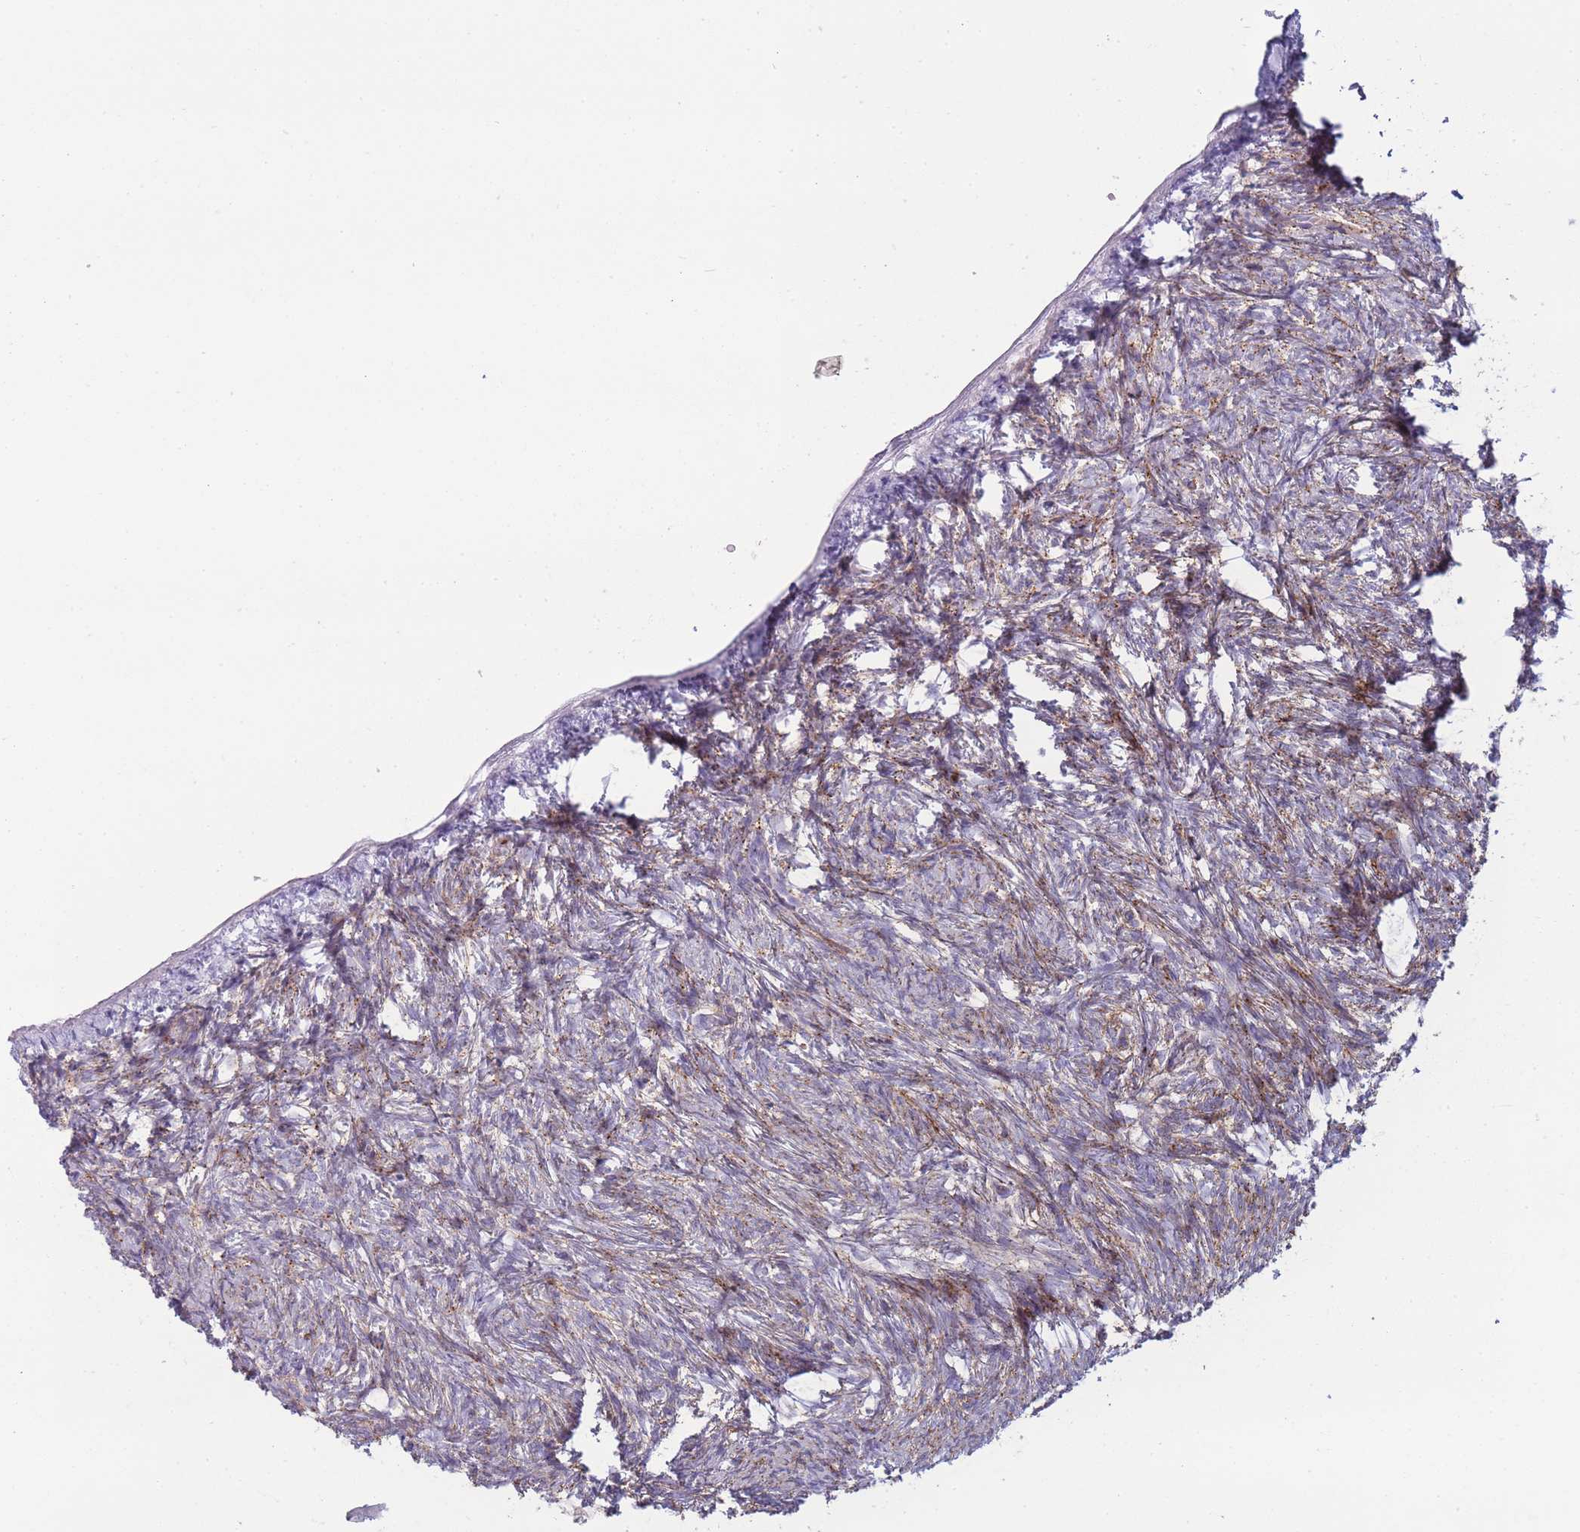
{"staining": {"intensity": "weak", "quantity": "25%-75%", "location": "cytoplasmic/membranous"}, "tissue": "ovary", "cell_type": "Follicle cells", "image_type": "normal", "snomed": [{"axis": "morphology", "description": "Normal tissue, NOS"}, {"axis": "topography", "description": "Ovary"}], "caption": "Protein analysis of benign ovary exhibits weak cytoplasmic/membranous expression in about 25%-75% of follicle cells. (Stains: DAB in brown, nuclei in blue, Microscopy: brightfield microscopy at high magnification).", "gene": "UTP14A", "patient": {"sex": "female", "age": 51}}